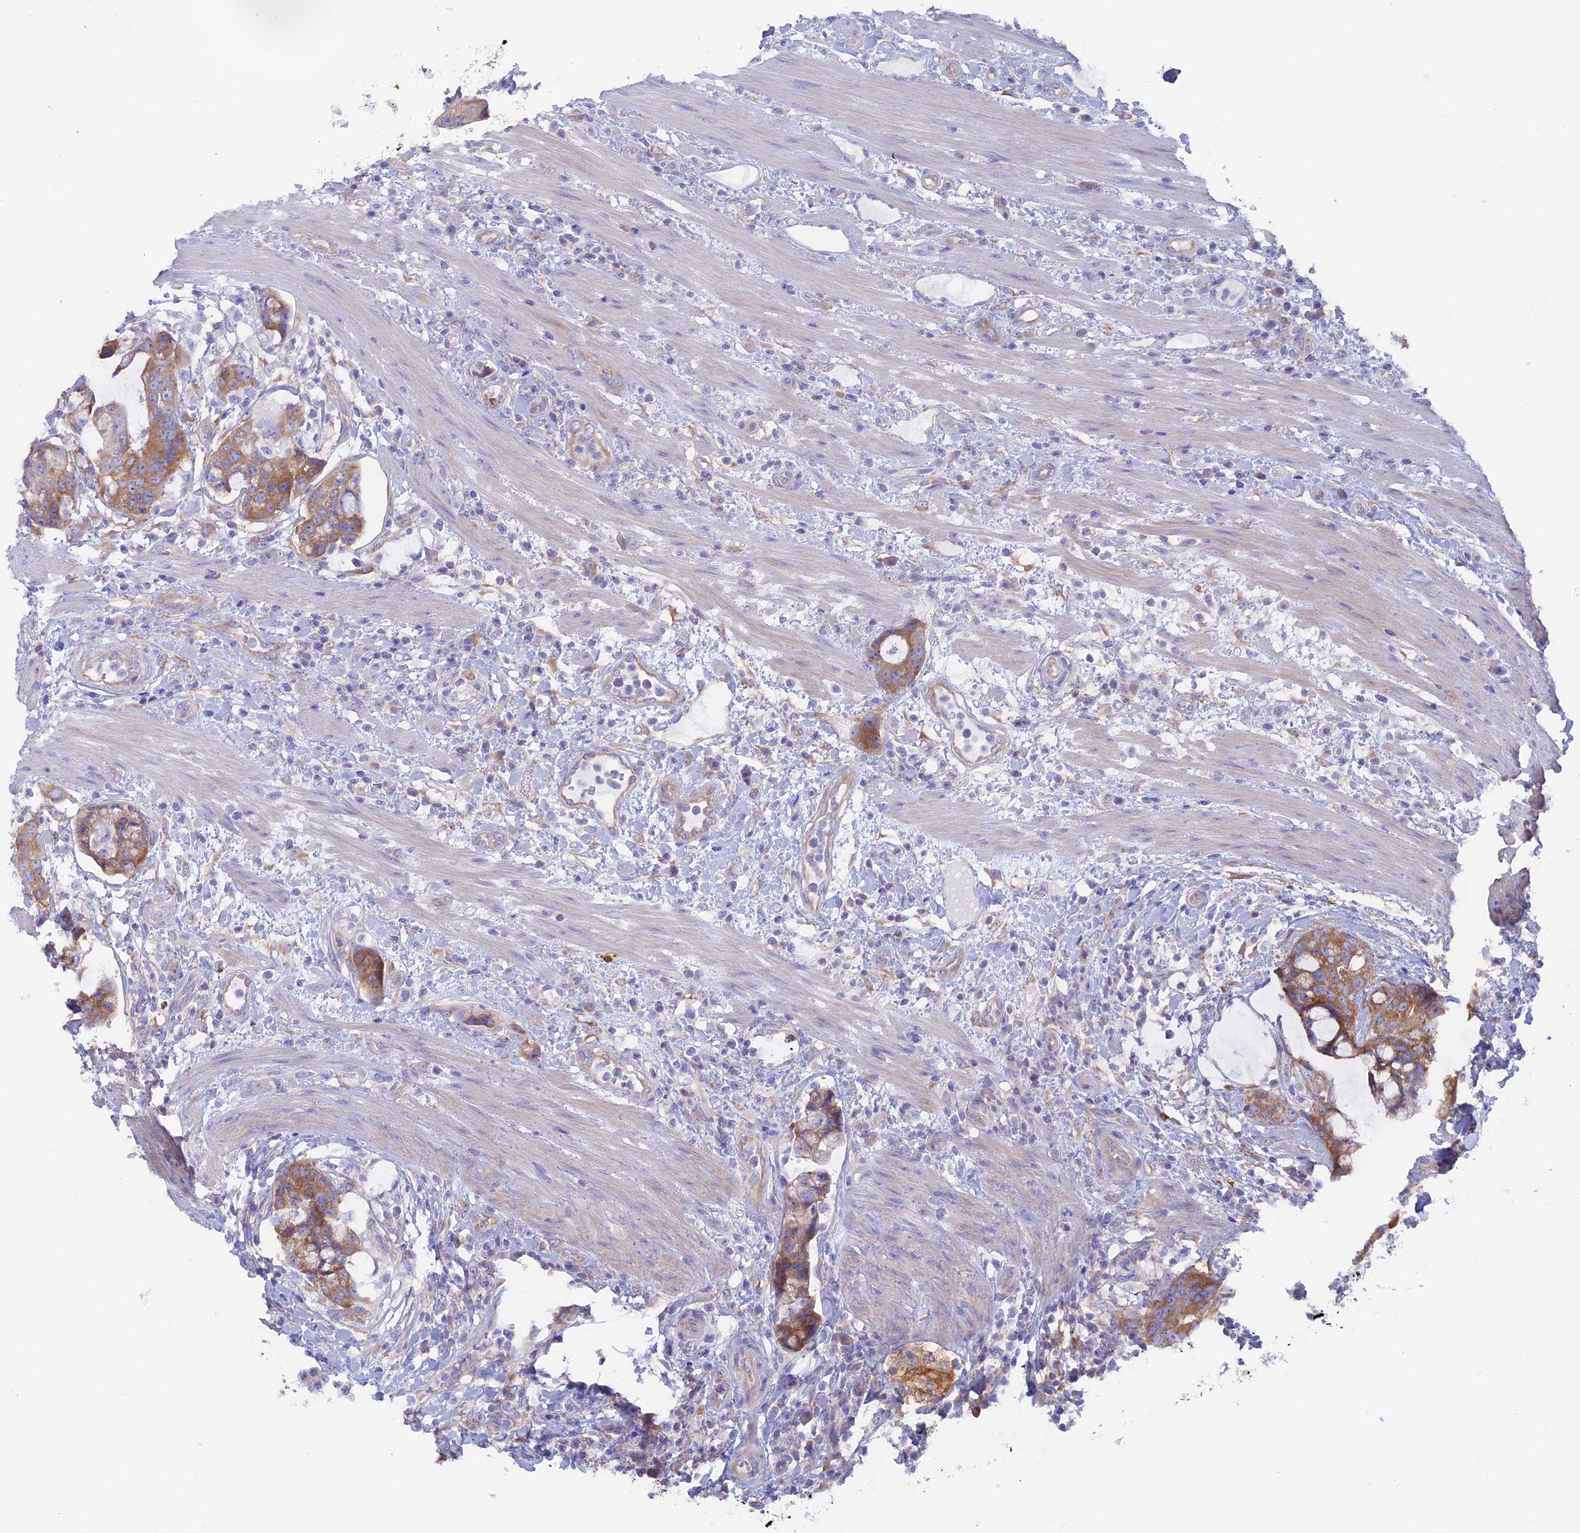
{"staining": {"intensity": "moderate", "quantity": ">75%", "location": "cytoplasmic/membranous"}, "tissue": "colorectal cancer", "cell_type": "Tumor cells", "image_type": "cancer", "snomed": [{"axis": "morphology", "description": "Adenocarcinoma, NOS"}, {"axis": "topography", "description": "Colon"}], "caption": "Immunohistochemistry (DAB (3,3'-diaminobenzidine)) staining of adenocarcinoma (colorectal) exhibits moderate cytoplasmic/membranous protein positivity in about >75% of tumor cells.", "gene": "LZTFL1", "patient": {"sex": "female", "age": 82}}